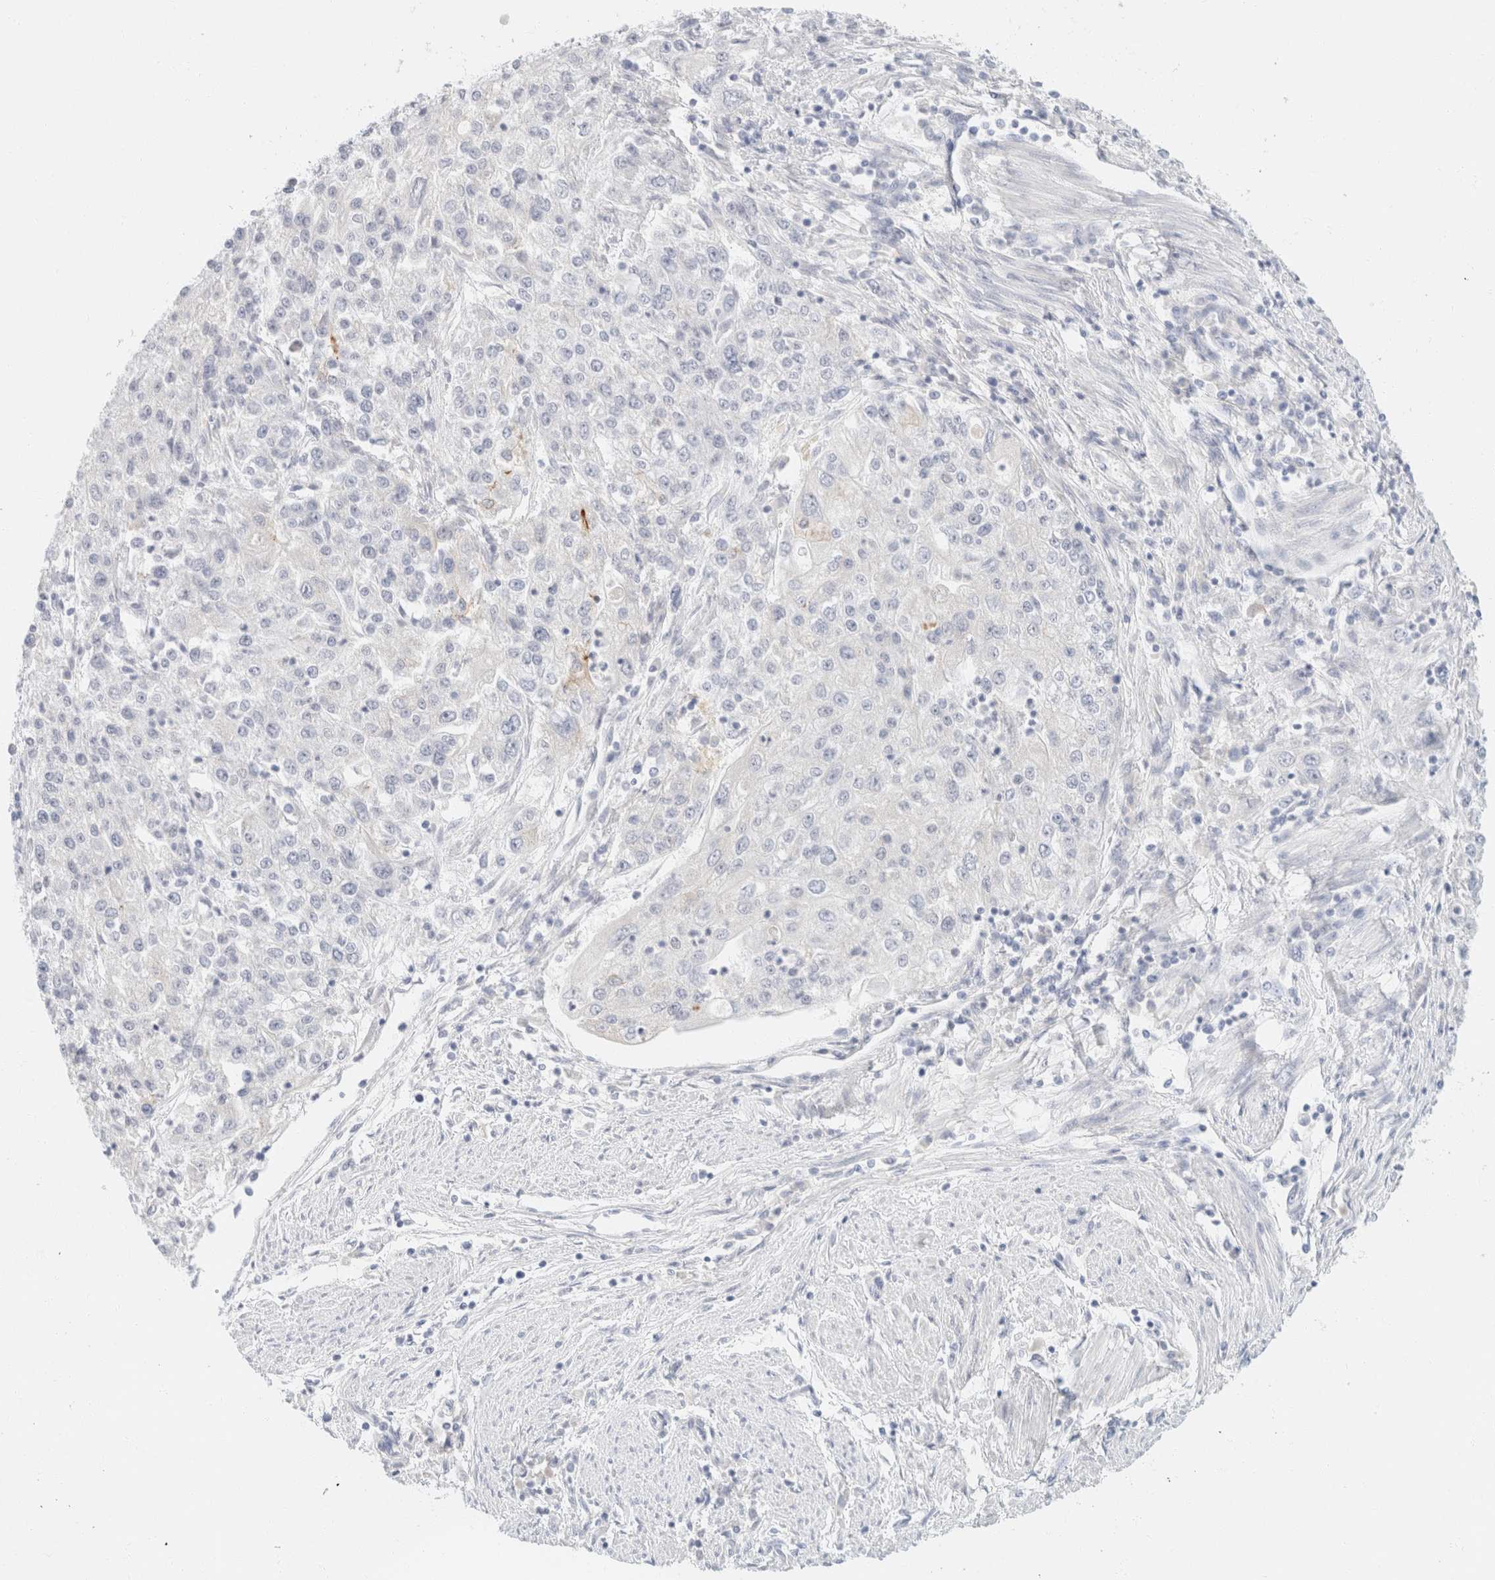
{"staining": {"intensity": "negative", "quantity": "none", "location": "none"}, "tissue": "endometrial cancer", "cell_type": "Tumor cells", "image_type": "cancer", "snomed": [{"axis": "morphology", "description": "Adenocarcinoma, NOS"}, {"axis": "topography", "description": "Endometrium"}], "caption": "IHC photomicrograph of neoplastic tissue: endometrial adenocarcinoma stained with DAB exhibits no significant protein expression in tumor cells.", "gene": "KRT20", "patient": {"sex": "female", "age": 49}}